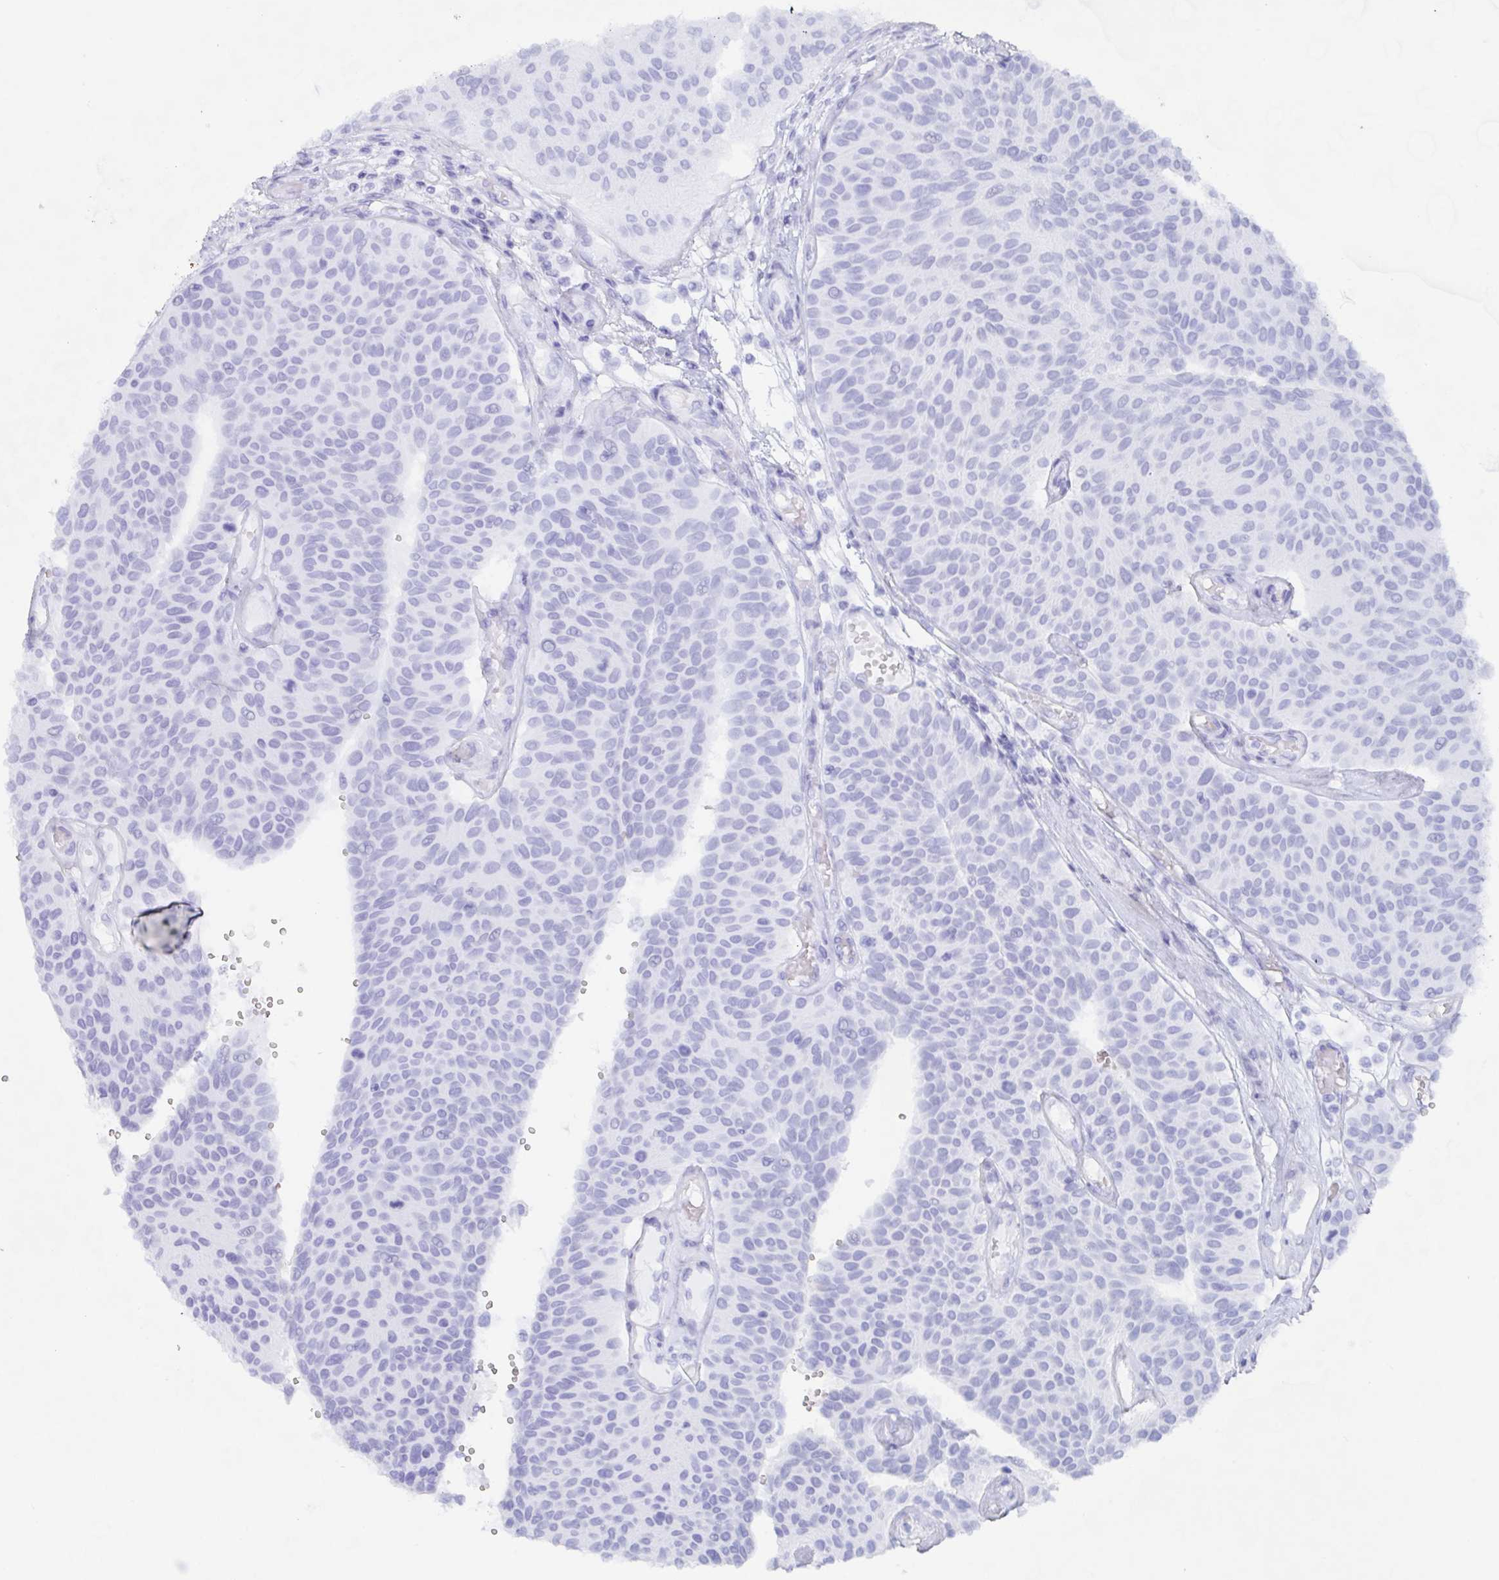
{"staining": {"intensity": "negative", "quantity": "none", "location": "none"}, "tissue": "urothelial cancer", "cell_type": "Tumor cells", "image_type": "cancer", "snomed": [{"axis": "morphology", "description": "Urothelial carcinoma, NOS"}, {"axis": "topography", "description": "Urinary bladder"}], "caption": "Immunohistochemistry (IHC) of transitional cell carcinoma demonstrates no staining in tumor cells.", "gene": "POU2F3", "patient": {"sex": "male", "age": 55}}